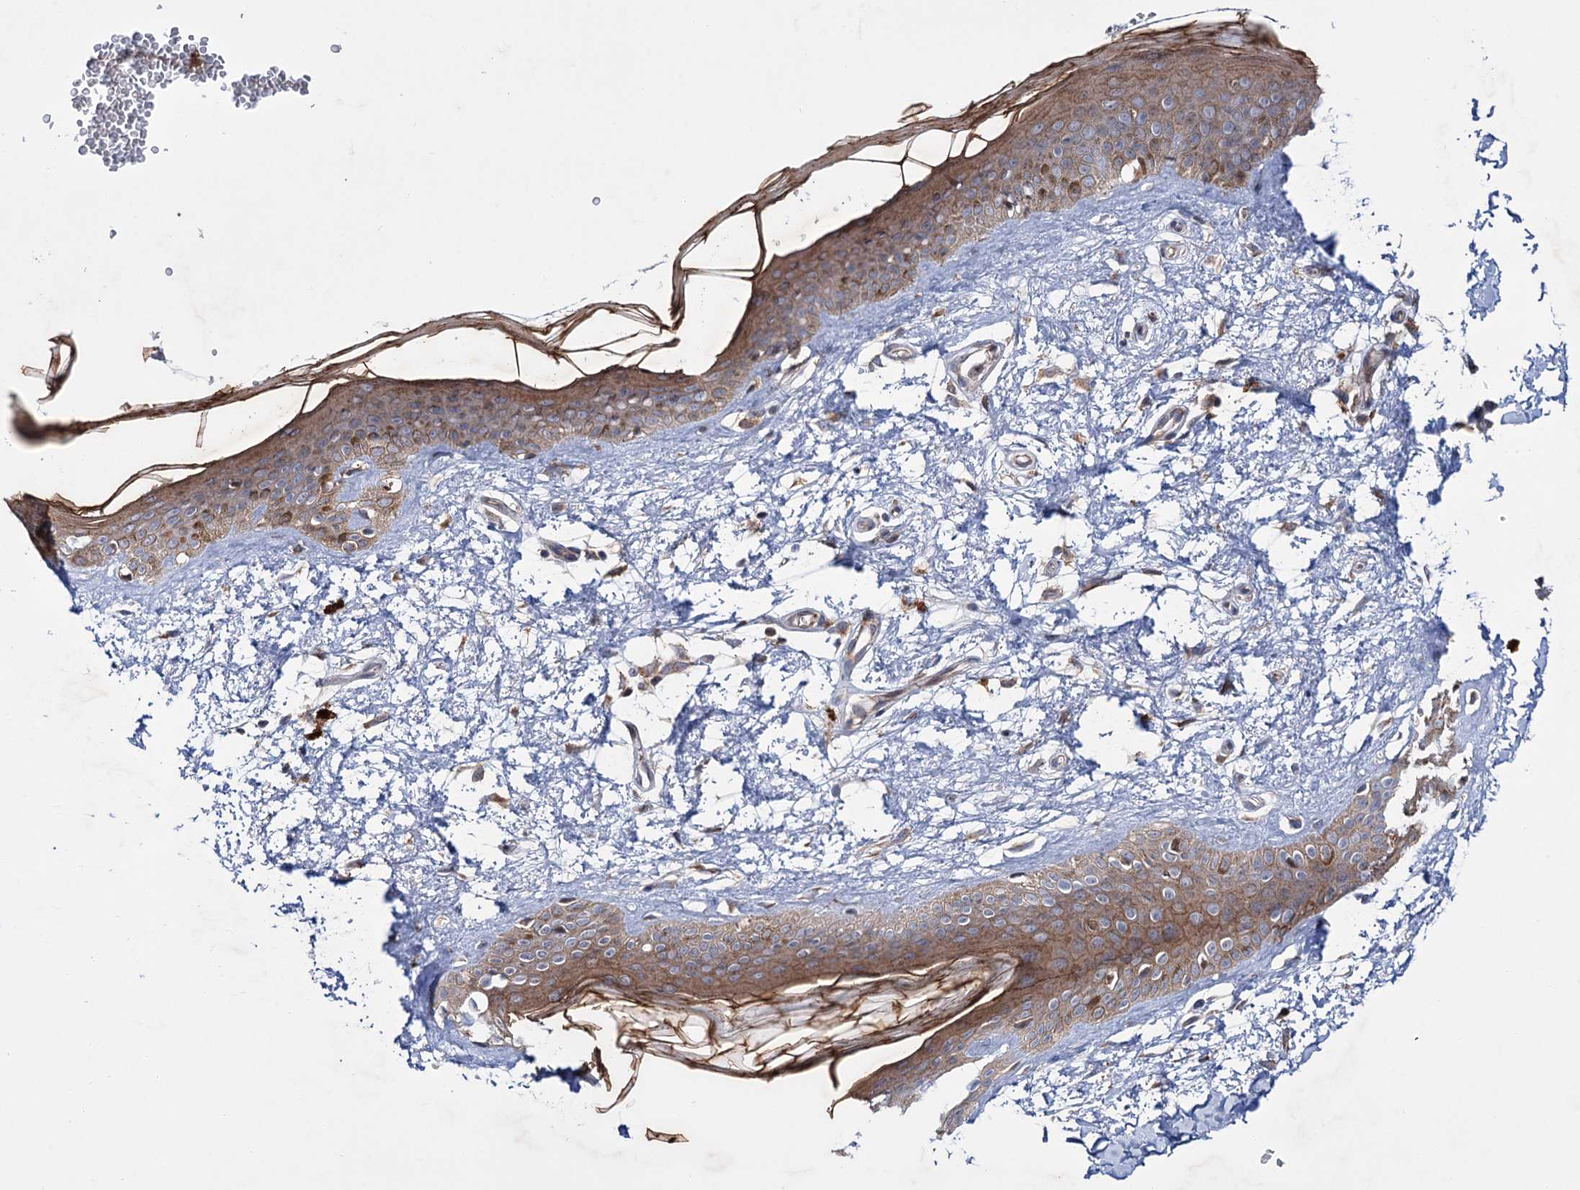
{"staining": {"intensity": "moderate", "quantity": "<25%", "location": "cytoplasmic/membranous"}, "tissue": "skin", "cell_type": "Fibroblasts", "image_type": "normal", "snomed": [{"axis": "morphology", "description": "Normal tissue, NOS"}, {"axis": "topography", "description": "Skin"}], "caption": "Skin was stained to show a protein in brown. There is low levels of moderate cytoplasmic/membranous positivity in about <25% of fibroblasts.", "gene": "PTPN3", "patient": {"sex": "female", "age": 58}}